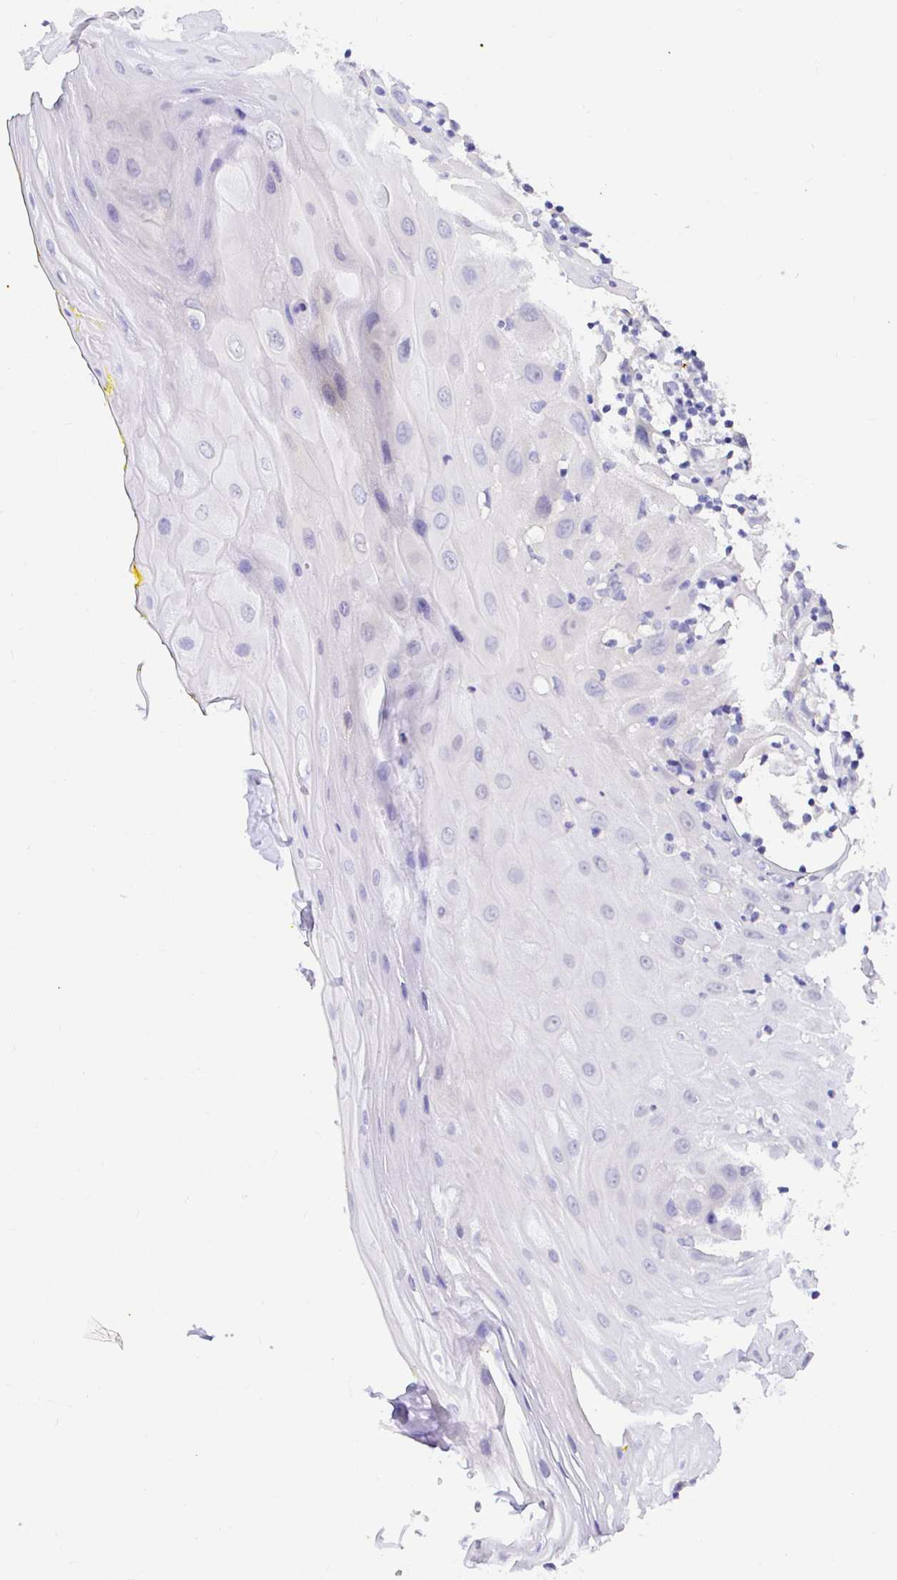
{"staining": {"intensity": "negative", "quantity": "none", "location": "none"}, "tissue": "oral mucosa", "cell_type": "Squamous epithelial cells", "image_type": "normal", "snomed": [{"axis": "morphology", "description": "Normal tissue, NOS"}, {"axis": "topography", "description": "Oral tissue"}], "caption": "A histopathology image of oral mucosa stained for a protein reveals no brown staining in squamous epithelial cells. The staining is performed using DAB brown chromogen with nuclei counter-stained in using hematoxylin.", "gene": "CDO1", "patient": {"sex": "female", "age": 81}}